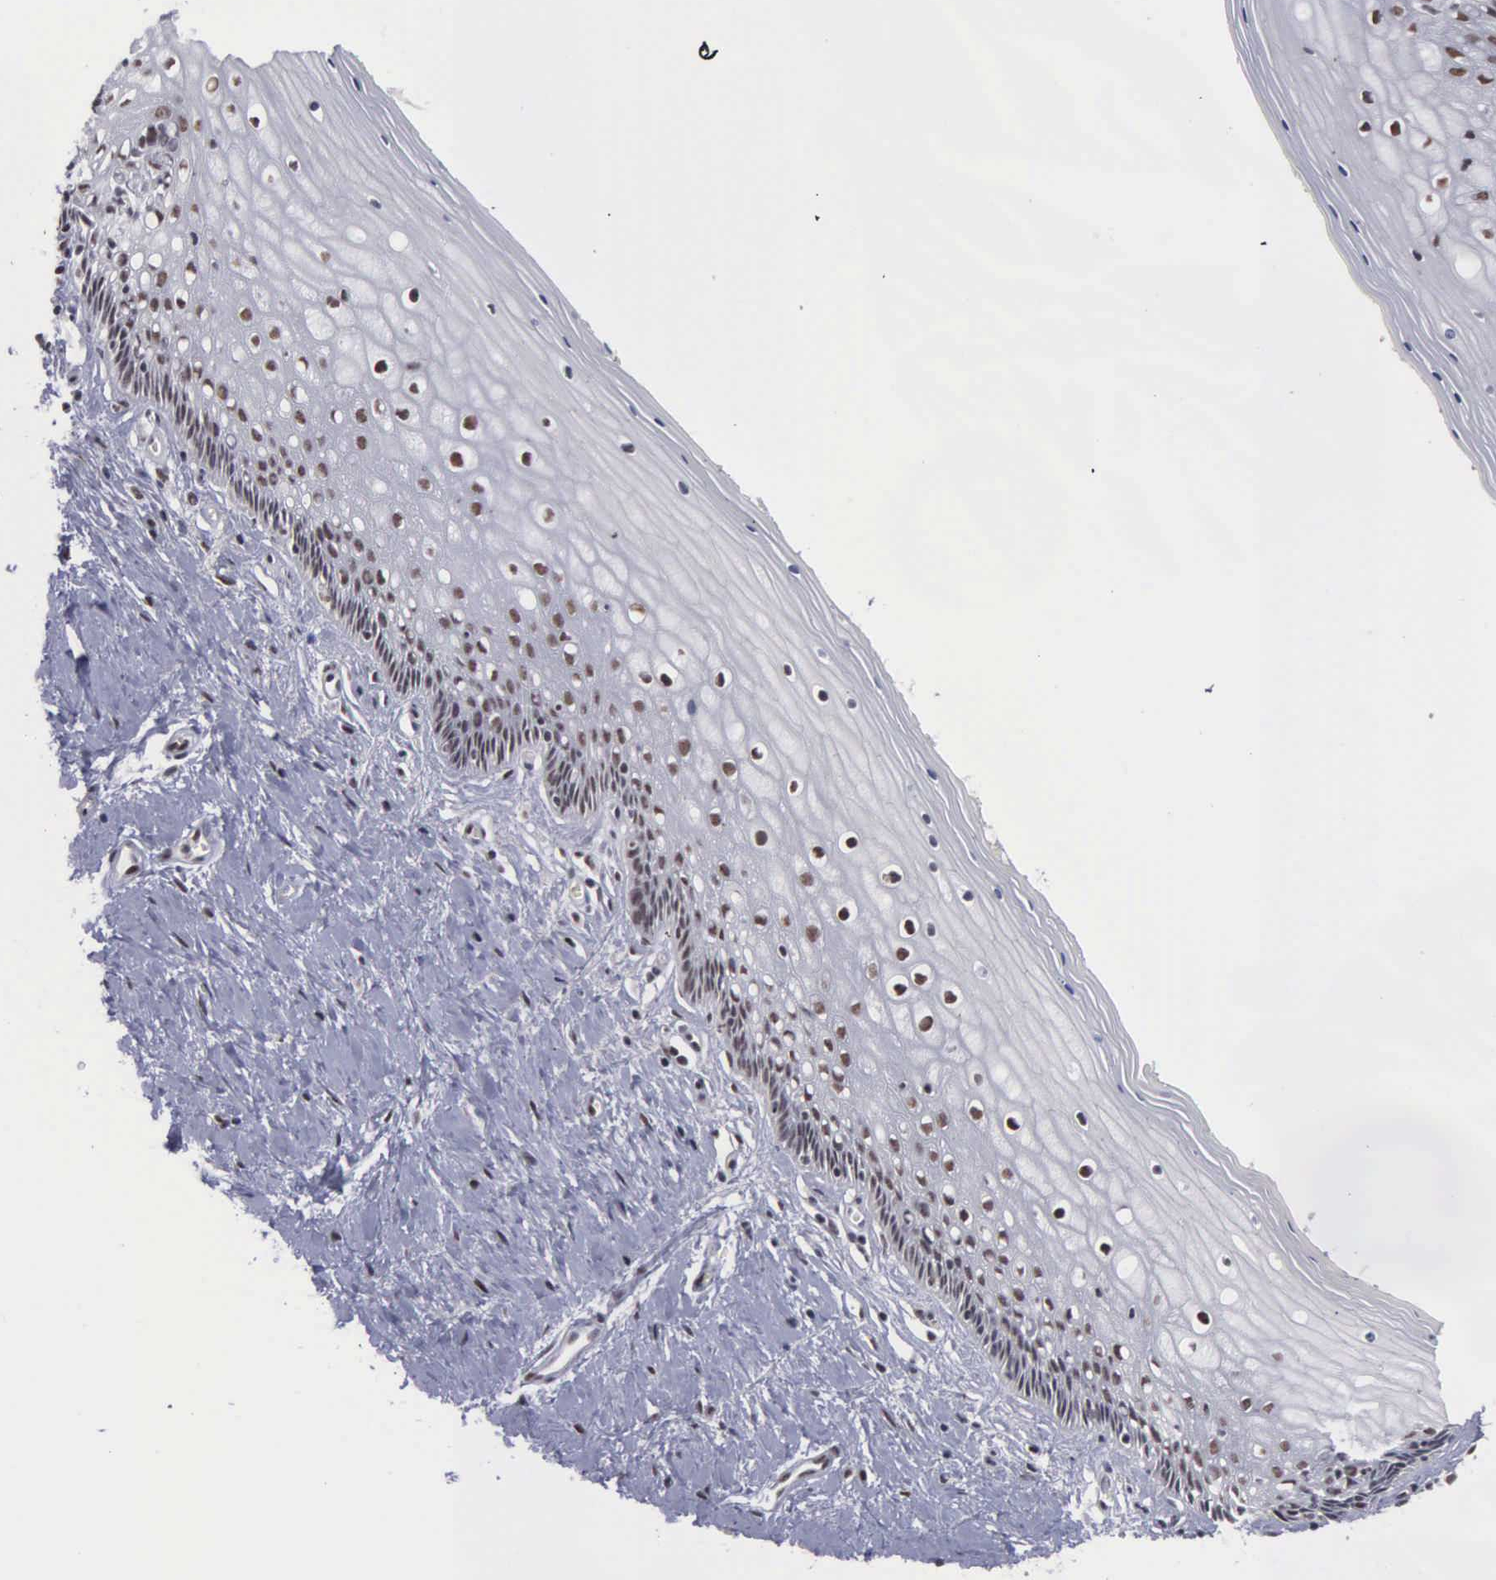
{"staining": {"intensity": "moderate", "quantity": ">75%", "location": "nuclear"}, "tissue": "vagina", "cell_type": "Squamous epithelial cells", "image_type": "normal", "snomed": [{"axis": "morphology", "description": "Normal tissue, NOS"}, {"axis": "topography", "description": "Vagina"}], "caption": "The micrograph shows immunohistochemical staining of normal vagina. There is moderate nuclear staining is appreciated in about >75% of squamous epithelial cells.", "gene": "KIAA0586", "patient": {"sex": "female", "age": 46}}